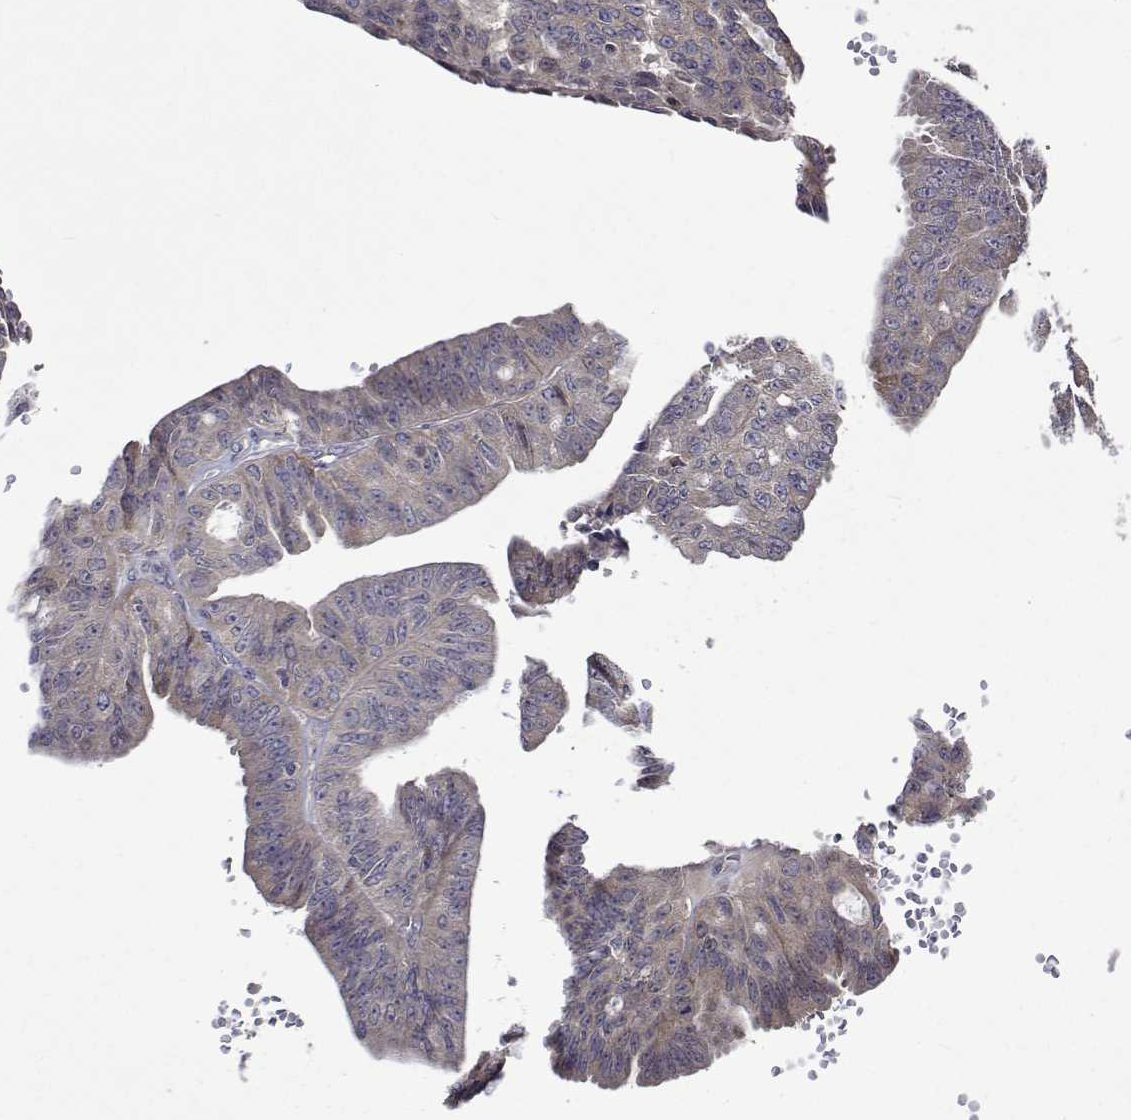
{"staining": {"intensity": "negative", "quantity": "none", "location": "none"}, "tissue": "ovarian cancer", "cell_type": "Tumor cells", "image_type": "cancer", "snomed": [{"axis": "morphology", "description": "Cystadenocarcinoma, serous, NOS"}, {"axis": "topography", "description": "Ovary"}], "caption": "Immunohistochemical staining of serous cystadenocarcinoma (ovarian) displays no significant positivity in tumor cells.", "gene": "TARBP2", "patient": {"sex": "female", "age": 71}}